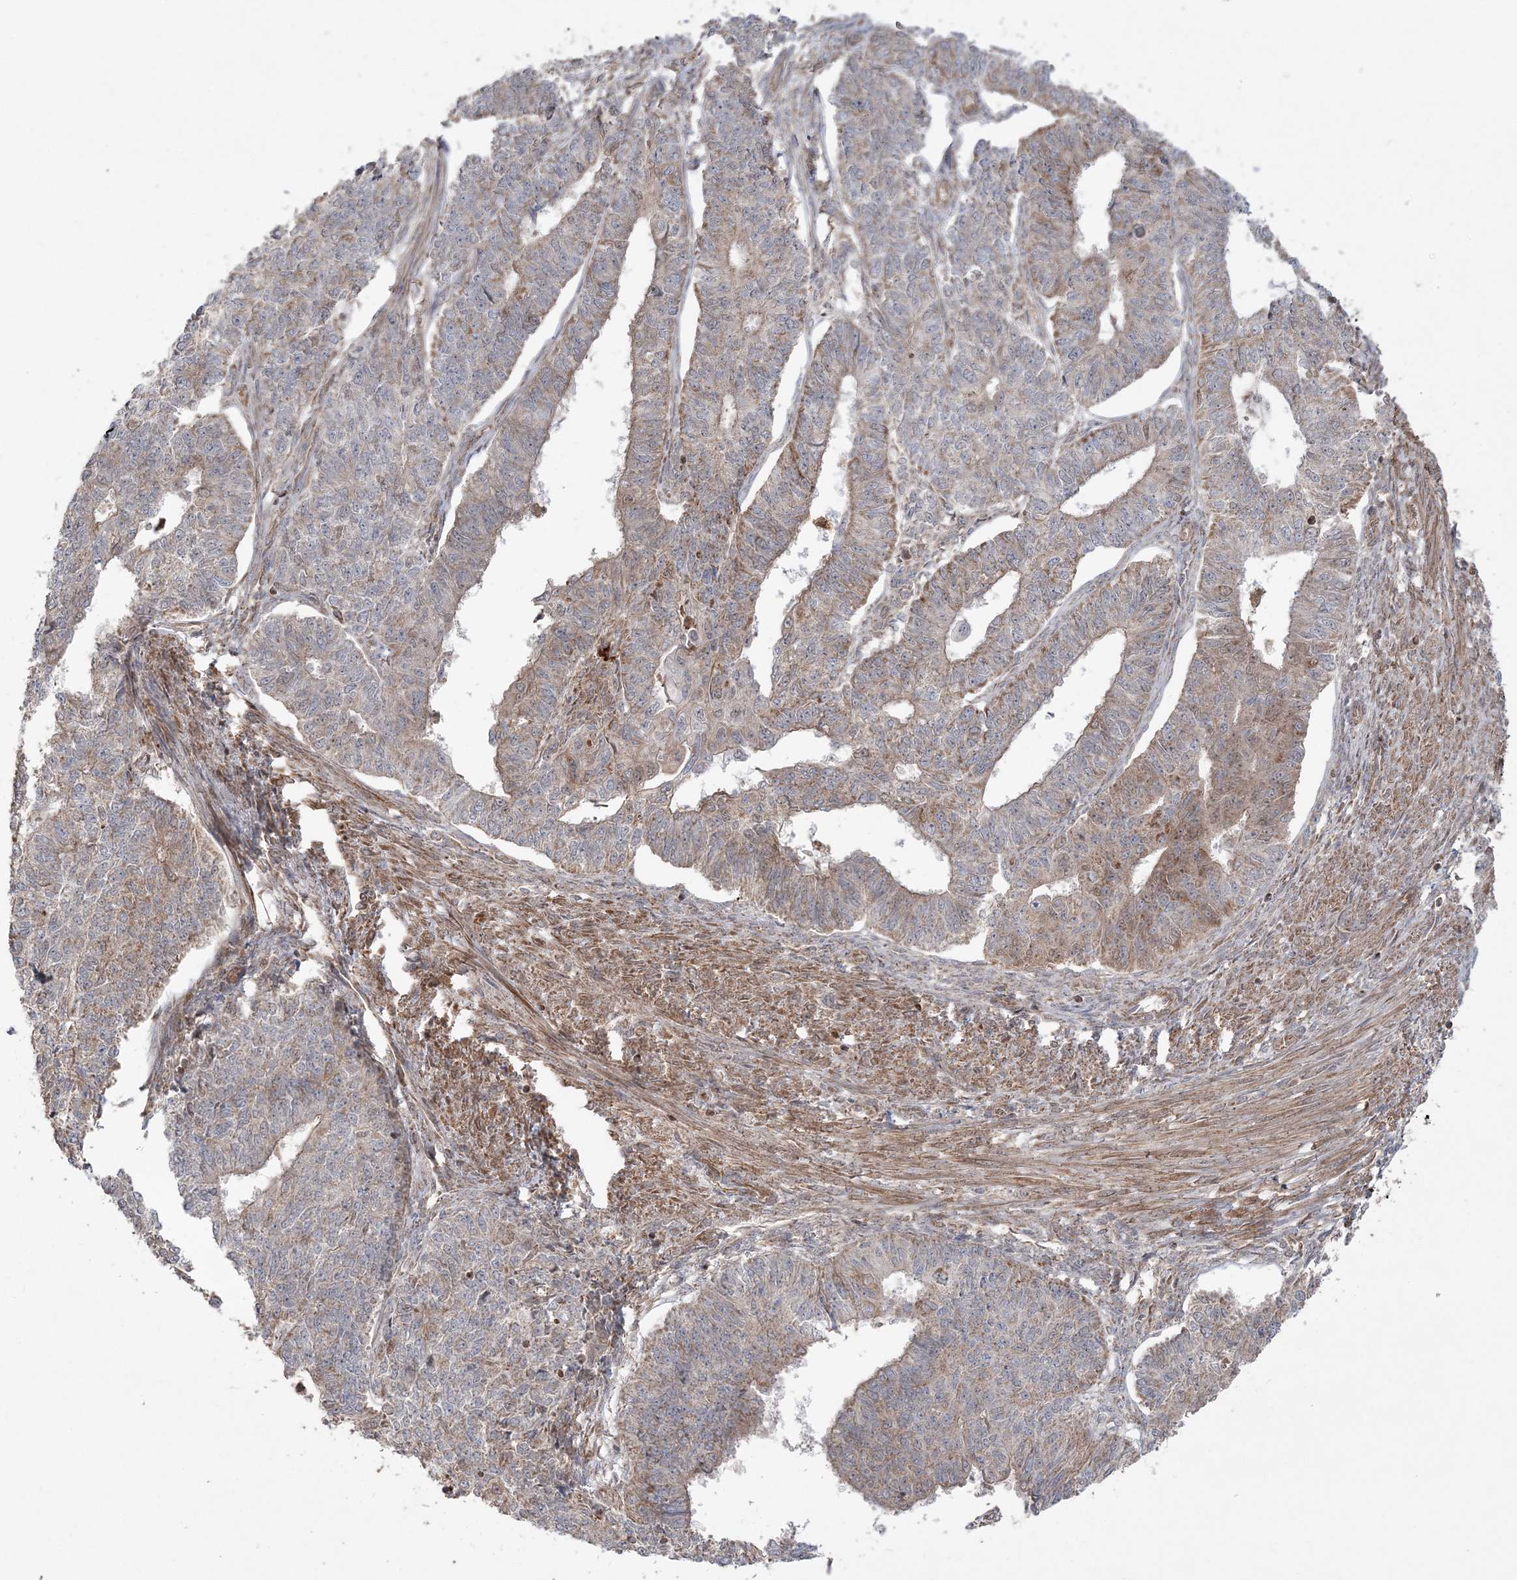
{"staining": {"intensity": "moderate", "quantity": "<25%", "location": "cytoplasmic/membranous"}, "tissue": "endometrial cancer", "cell_type": "Tumor cells", "image_type": "cancer", "snomed": [{"axis": "morphology", "description": "Adenocarcinoma, NOS"}, {"axis": "topography", "description": "Endometrium"}], "caption": "Brown immunohistochemical staining in endometrial cancer exhibits moderate cytoplasmic/membranous positivity in about <25% of tumor cells.", "gene": "SCLT1", "patient": {"sex": "female", "age": 32}}